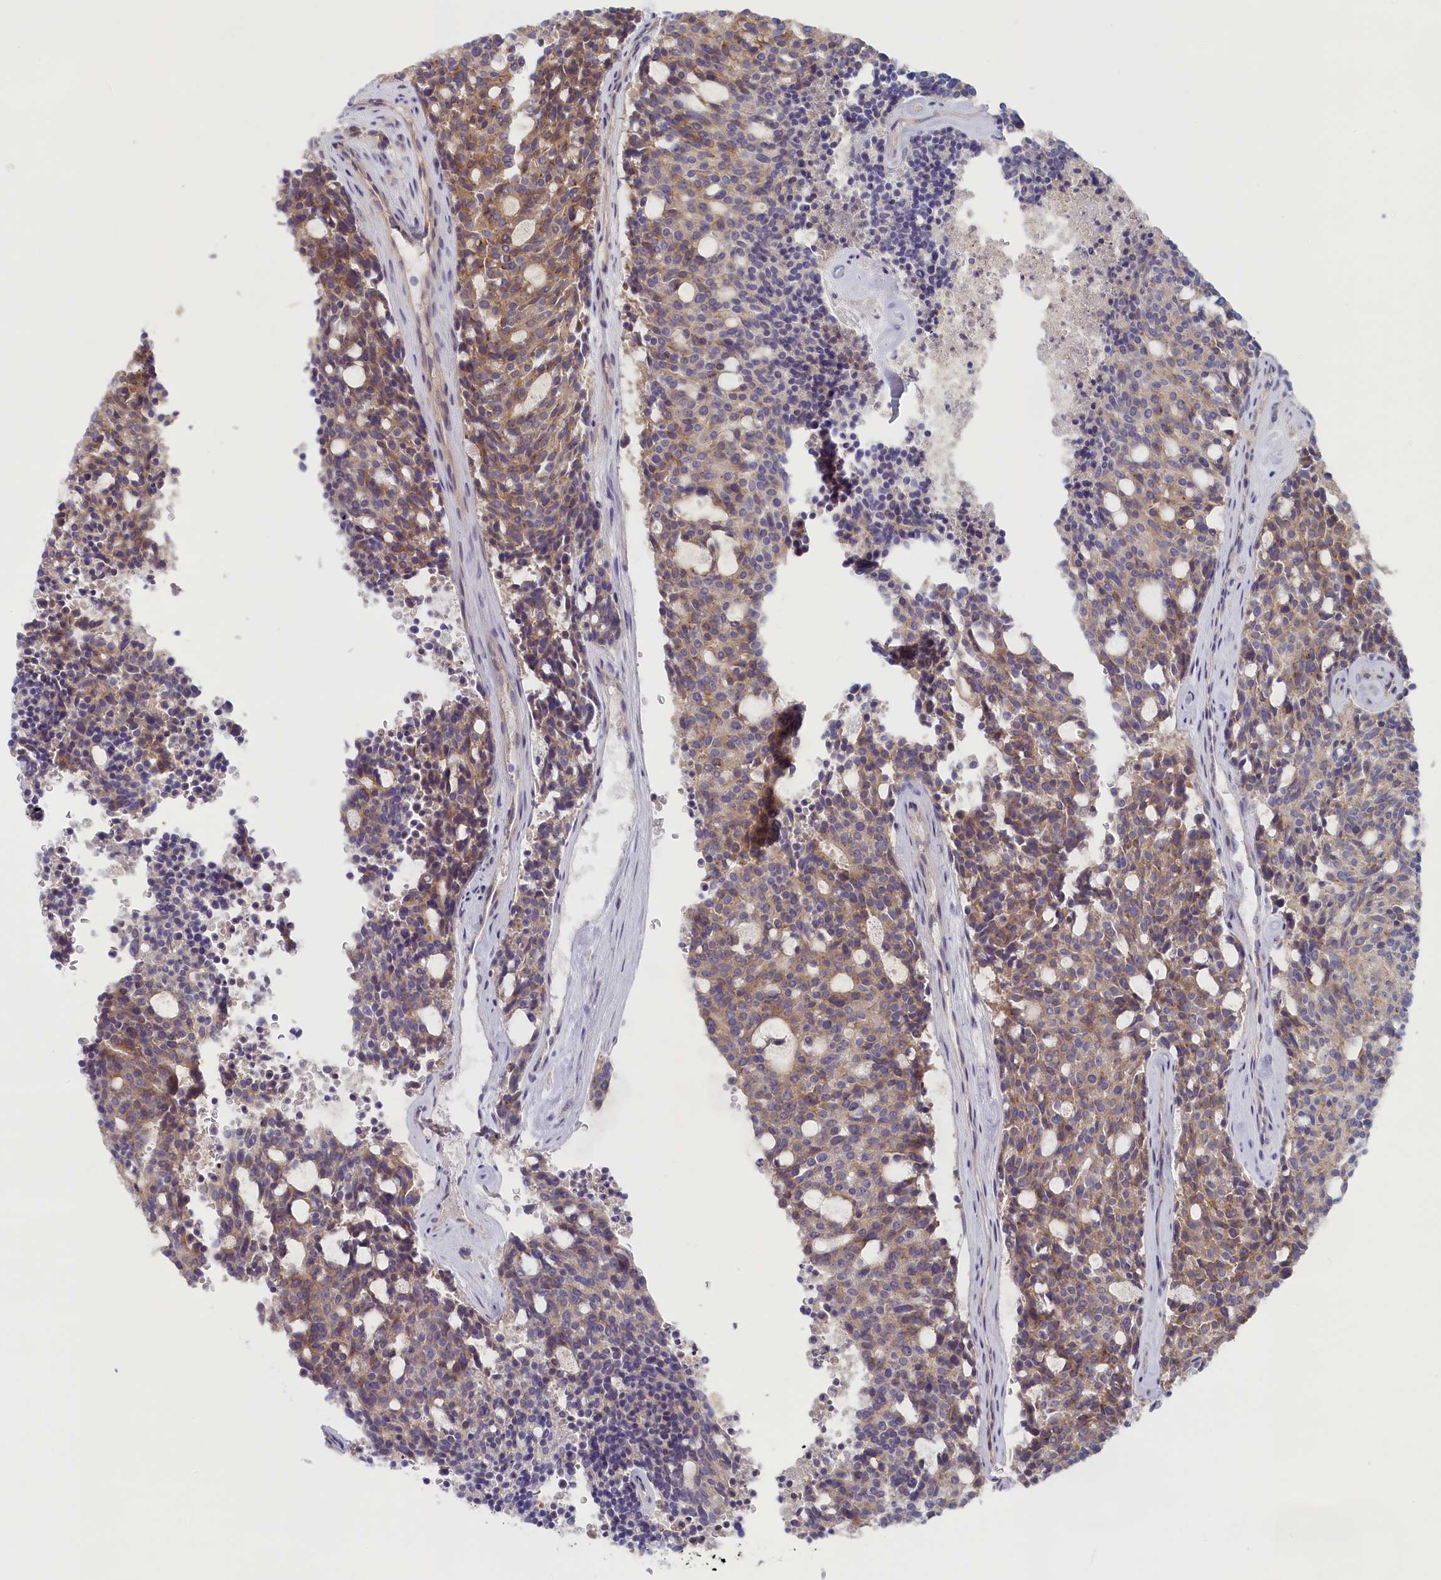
{"staining": {"intensity": "weak", "quantity": "25%-75%", "location": "cytoplasmic/membranous"}, "tissue": "carcinoid", "cell_type": "Tumor cells", "image_type": "cancer", "snomed": [{"axis": "morphology", "description": "Carcinoid, malignant, NOS"}, {"axis": "topography", "description": "Pancreas"}], "caption": "Brown immunohistochemical staining in human carcinoid (malignant) exhibits weak cytoplasmic/membranous positivity in approximately 25%-75% of tumor cells.", "gene": "STX16", "patient": {"sex": "female", "age": 54}}